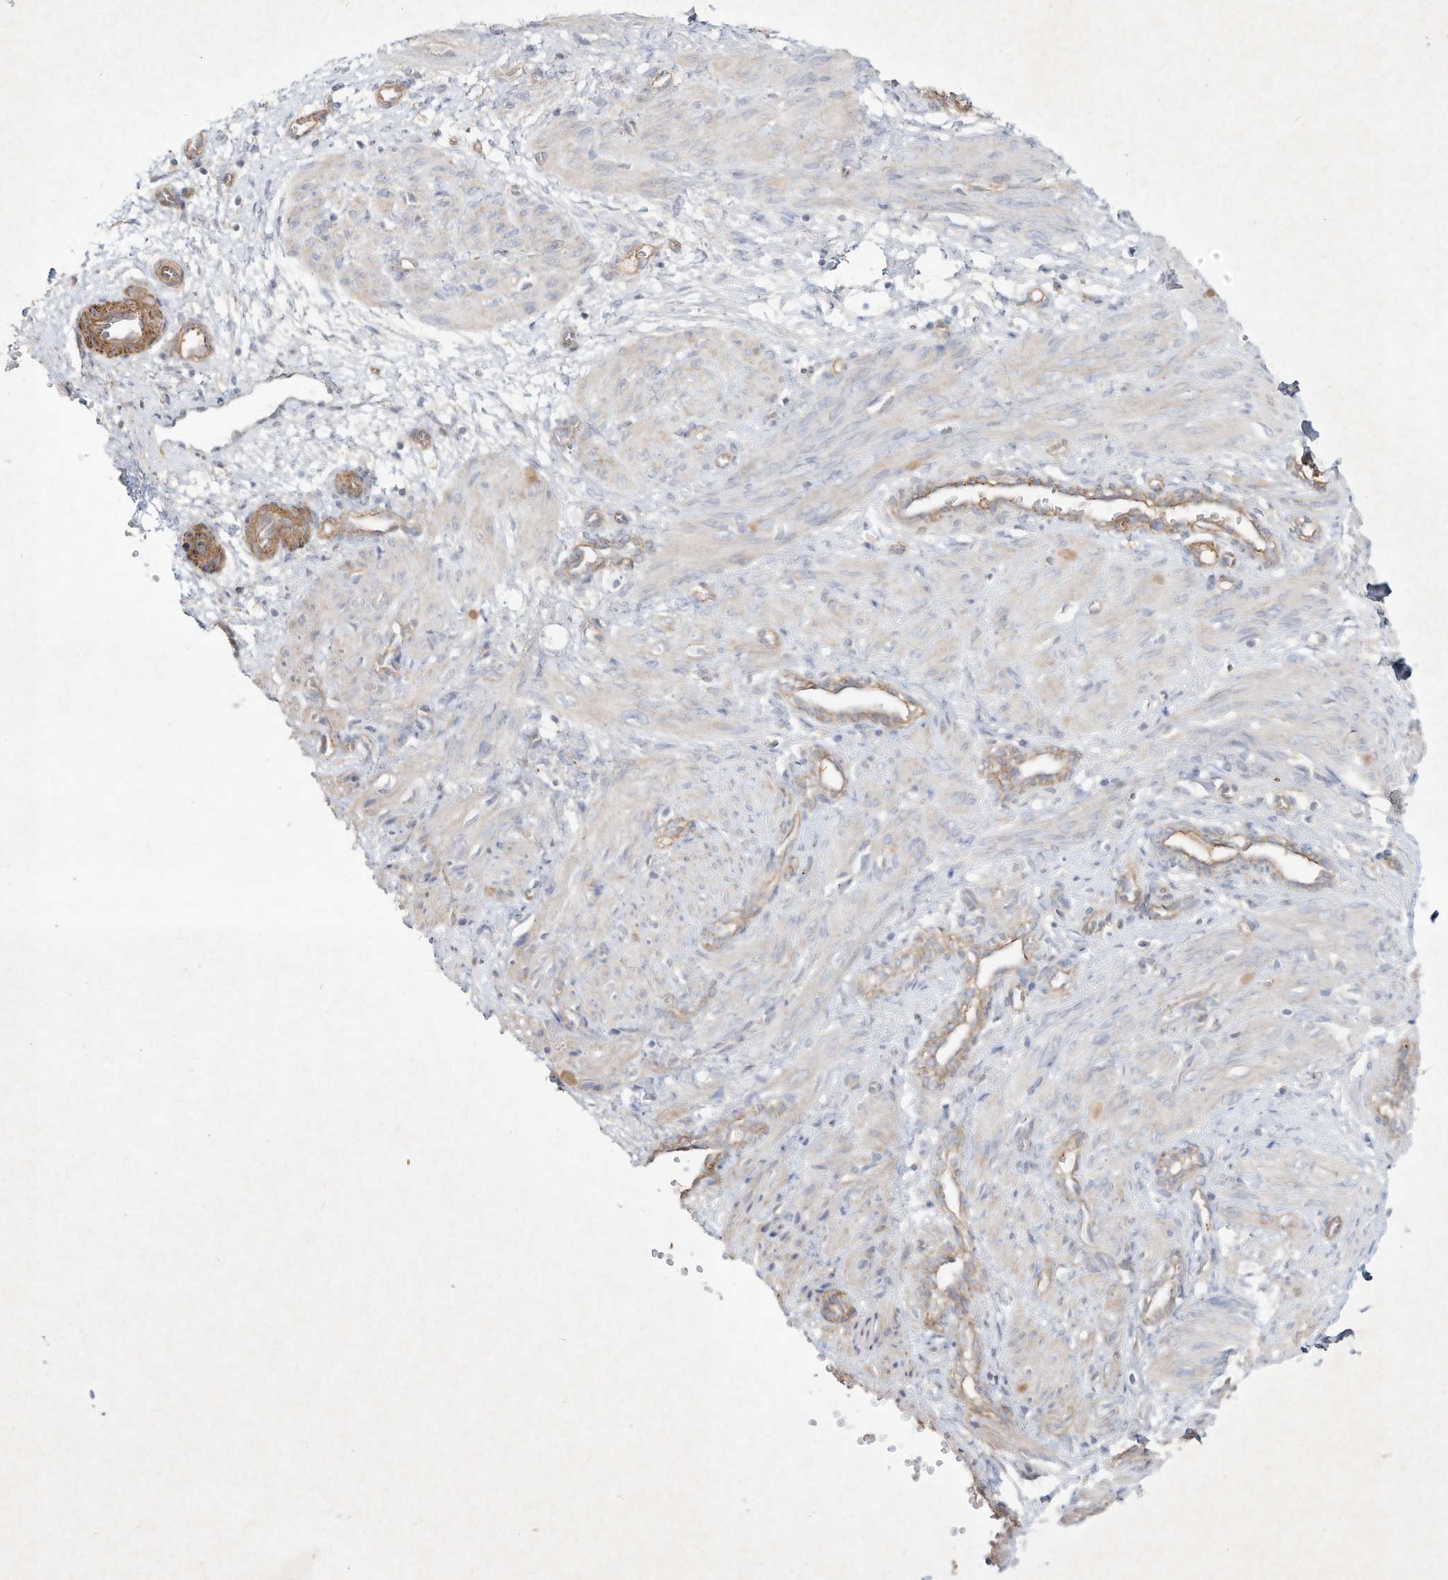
{"staining": {"intensity": "negative", "quantity": "none", "location": "none"}, "tissue": "smooth muscle", "cell_type": "Smooth muscle cells", "image_type": "normal", "snomed": [{"axis": "morphology", "description": "Normal tissue, NOS"}, {"axis": "topography", "description": "Endometrium"}], "caption": "This is a image of IHC staining of benign smooth muscle, which shows no staining in smooth muscle cells.", "gene": "HTR5A", "patient": {"sex": "female", "age": 33}}